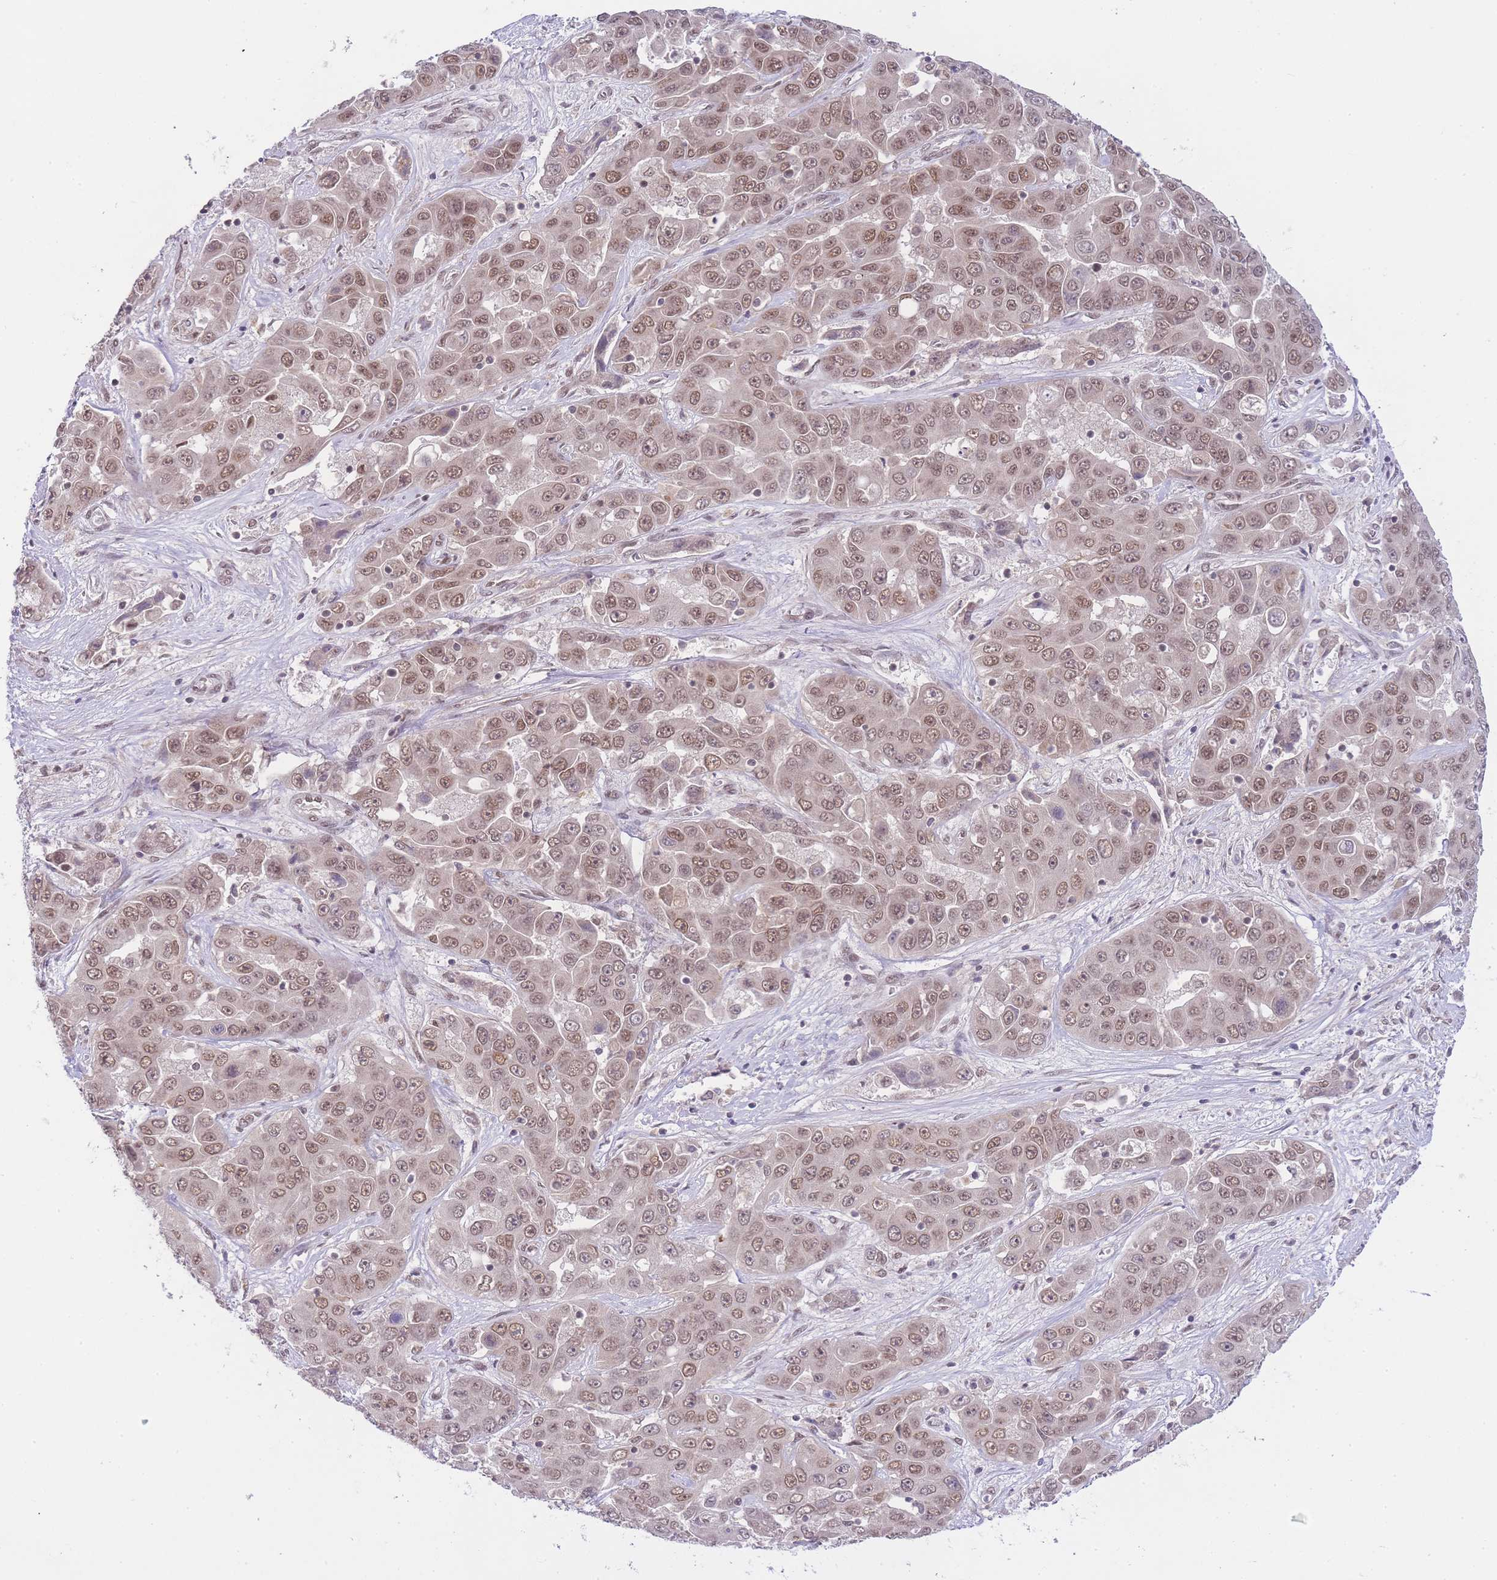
{"staining": {"intensity": "moderate", "quantity": ">75%", "location": "nuclear"}, "tissue": "liver cancer", "cell_type": "Tumor cells", "image_type": "cancer", "snomed": [{"axis": "morphology", "description": "Cholangiocarcinoma"}, {"axis": "topography", "description": "Liver"}], "caption": "Cholangiocarcinoma (liver) tissue demonstrates moderate nuclear expression in about >75% of tumor cells", "gene": "TMED3", "patient": {"sex": "female", "age": 52}}